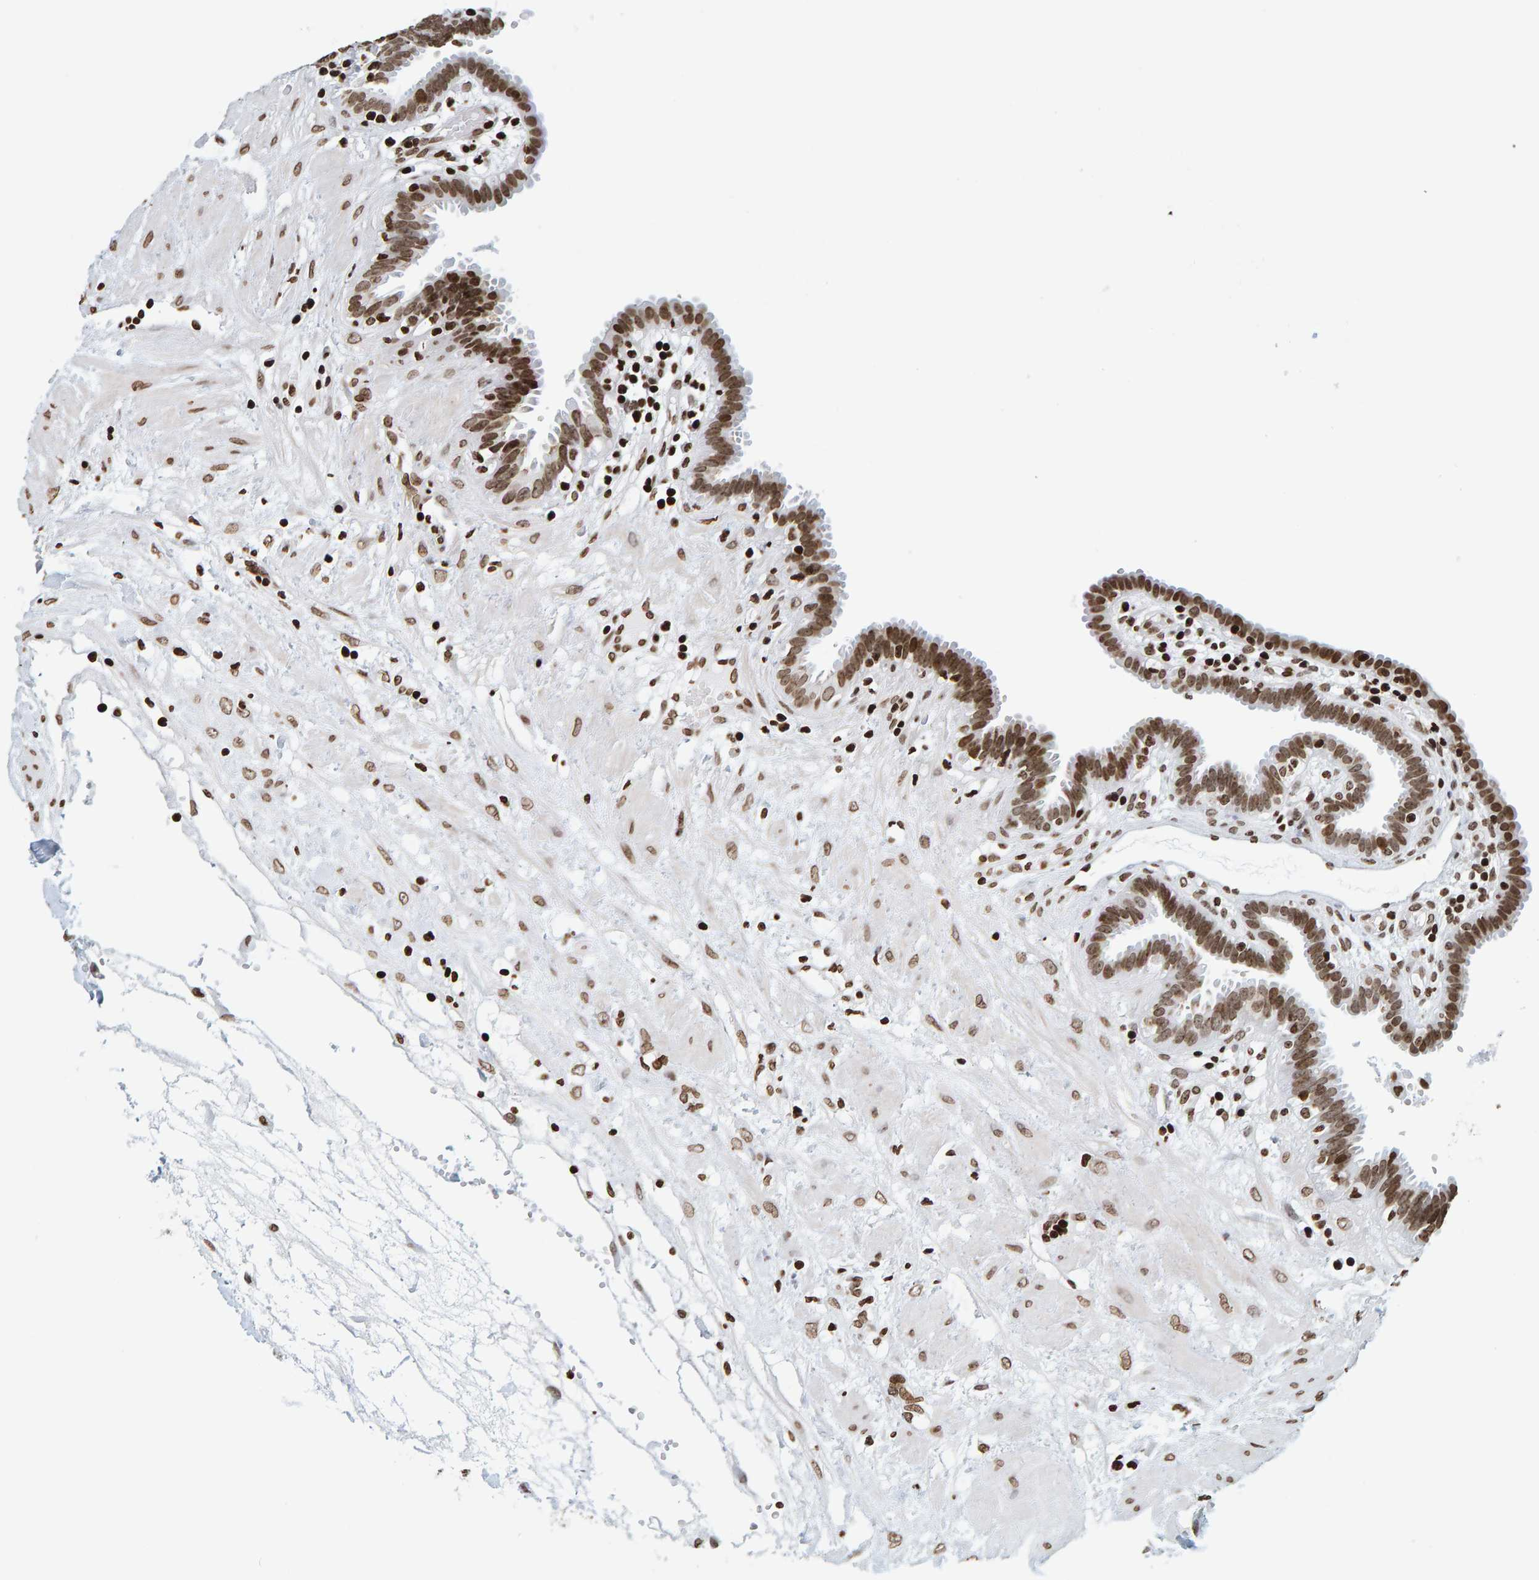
{"staining": {"intensity": "strong", "quantity": ">75%", "location": "nuclear"}, "tissue": "fallopian tube", "cell_type": "Glandular cells", "image_type": "normal", "snomed": [{"axis": "morphology", "description": "Normal tissue, NOS"}, {"axis": "topography", "description": "Fallopian tube"}, {"axis": "topography", "description": "Placenta"}], "caption": "The image exhibits staining of benign fallopian tube, revealing strong nuclear protein positivity (brown color) within glandular cells.", "gene": "BRF2", "patient": {"sex": "female", "age": 32}}